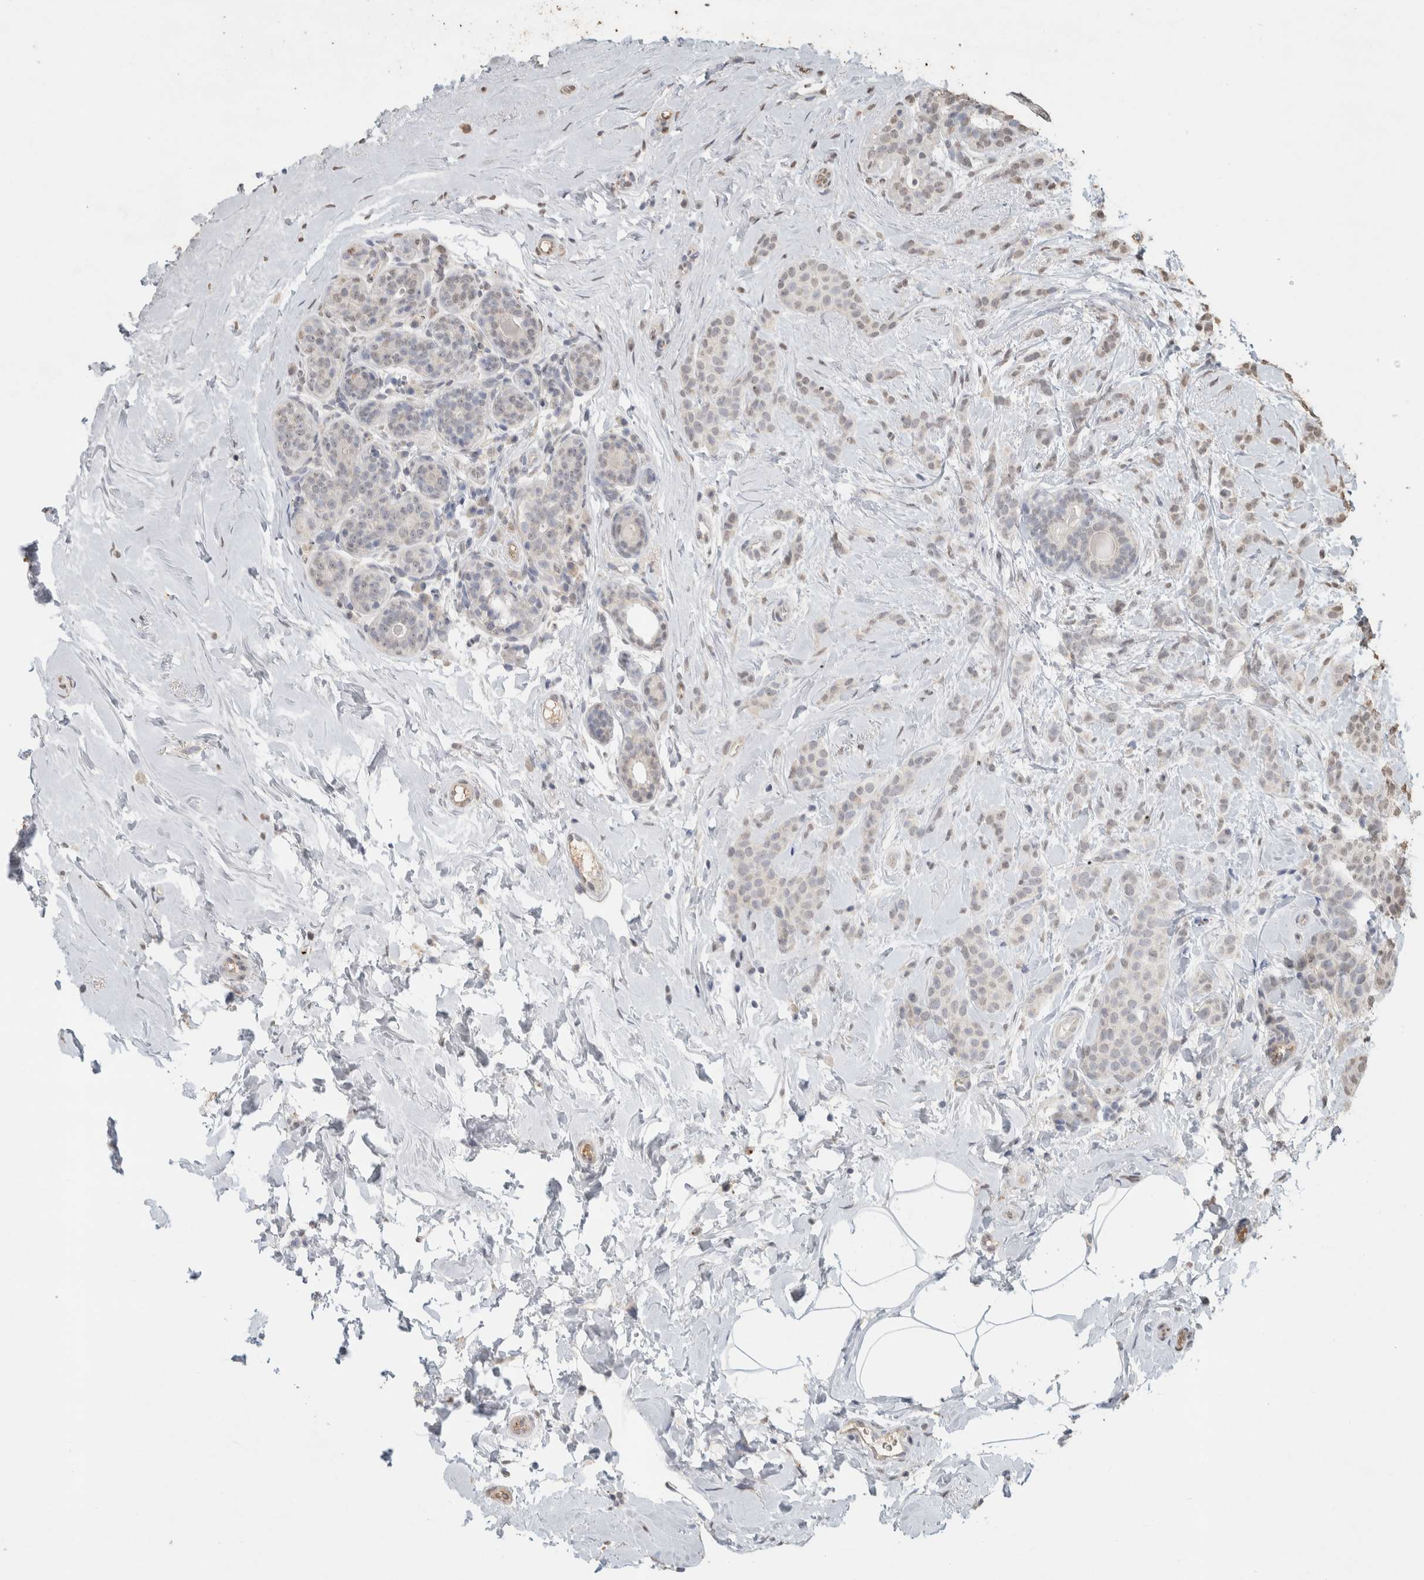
{"staining": {"intensity": "weak", "quantity": "<25%", "location": "nuclear"}, "tissue": "breast cancer", "cell_type": "Tumor cells", "image_type": "cancer", "snomed": [{"axis": "morphology", "description": "Lobular carcinoma, in situ"}, {"axis": "morphology", "description": "Lobular carcinoma"}, {"axis": "topography", "description": "Breast"}], "caption": "Breast lobular carcinoma was stained to show a protein in brown. There is no significant expression in tumor cells.", "gene": "FAM3A", "patient": {"sex": "female", "age": 41}}